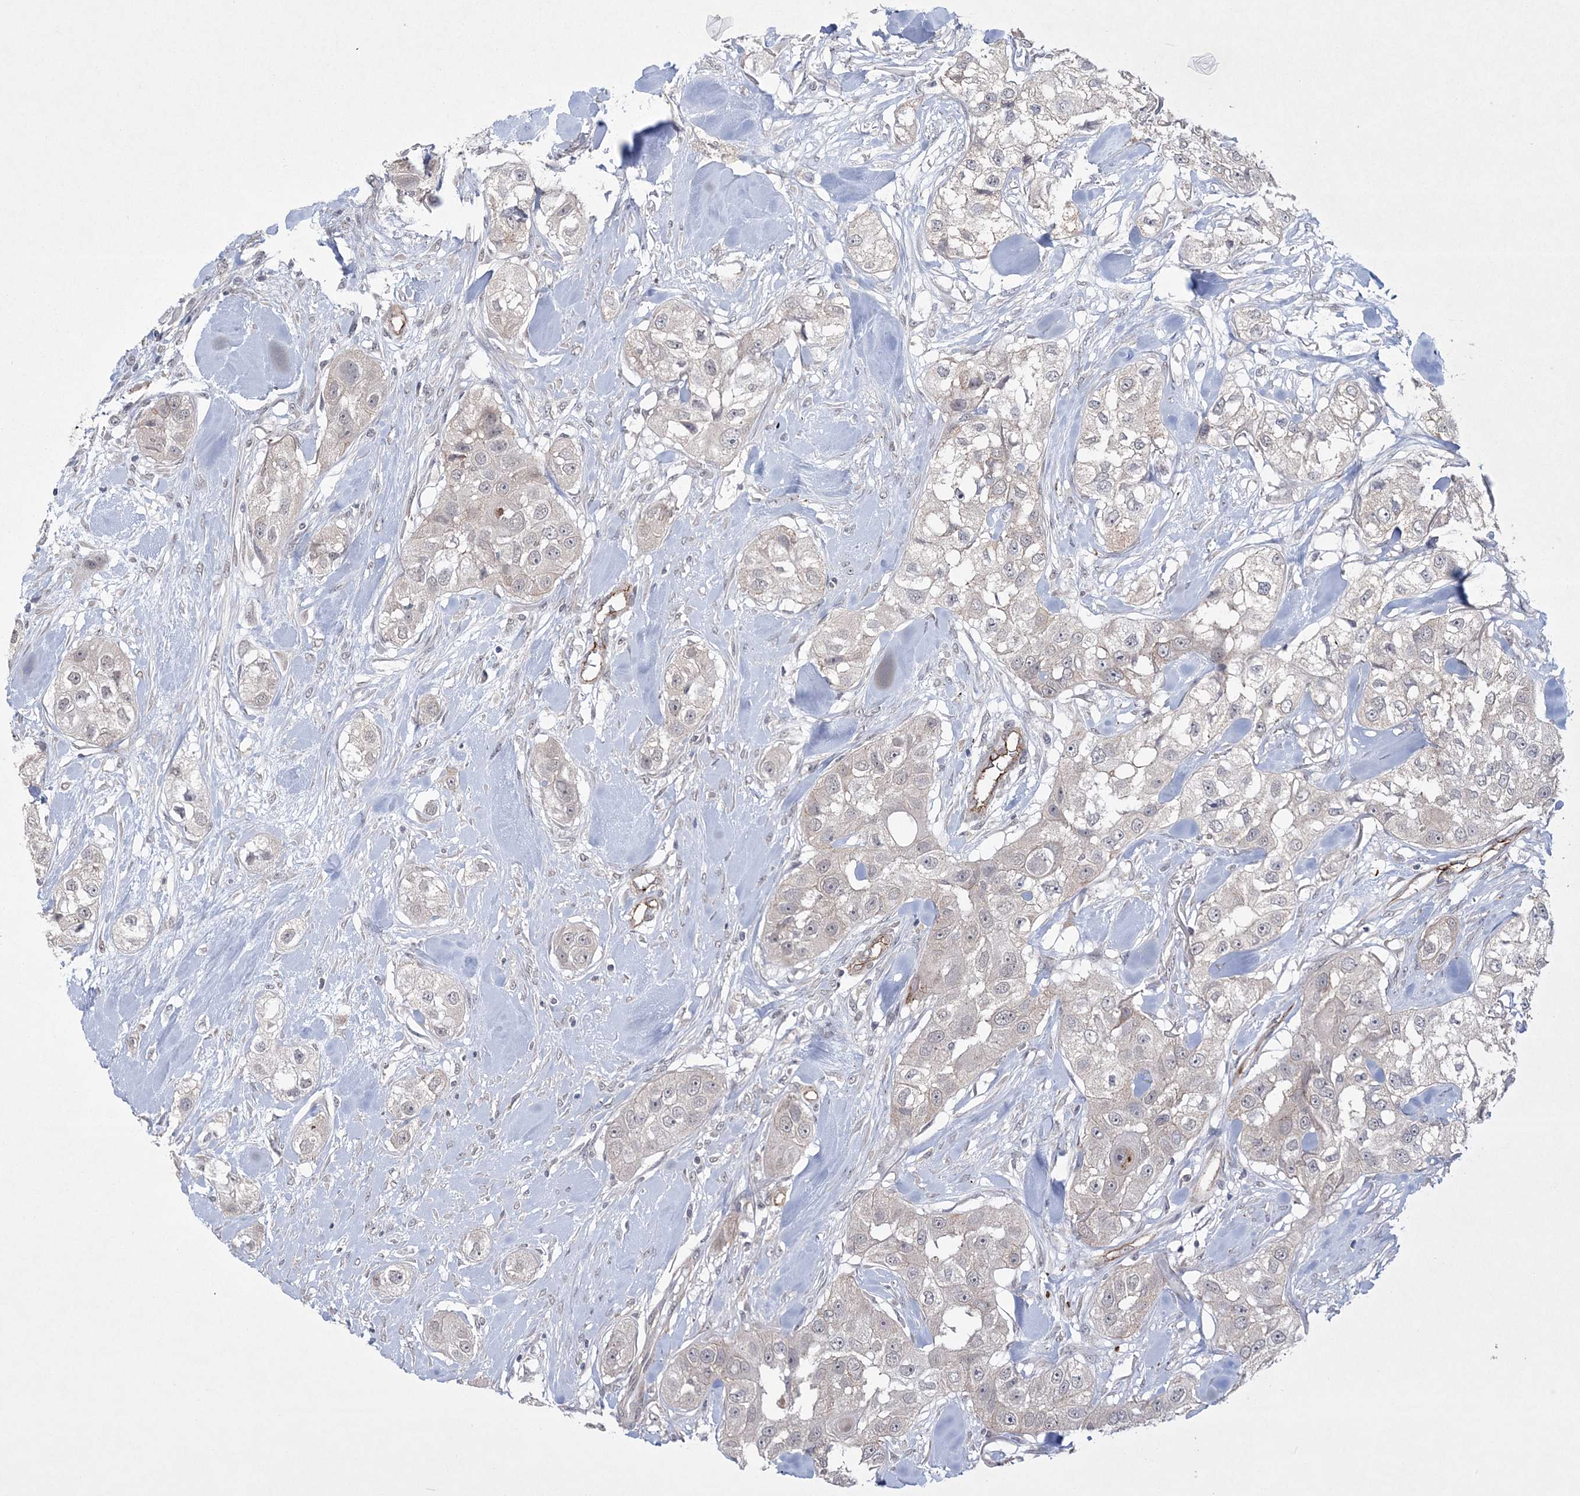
{"staining": {"intensity": "negative", "quantity": "none", "location": "none"}, "tissue": "head and neck cancer", "cell_type": "Tumor cells", "image_type": "cancer", "snomed": [{"axis": "morphology", "description": "Normal tissue, NOS"}, {"axis": "morphology", "description": "Squamous cell carcinoma, NOS"}, {"axis": "topography", "description": "Skeletal muscle"}, {"axis": "topography", "description": "Head-Neck"}], "caption": "There is no significant staining in tumor cells of head and neck cancer. (Immunohistochemistry (ihc), brightfield microscopy, high magnification).", "gene": "DPCD", "patient": {"sex": "male", "age": 51}}